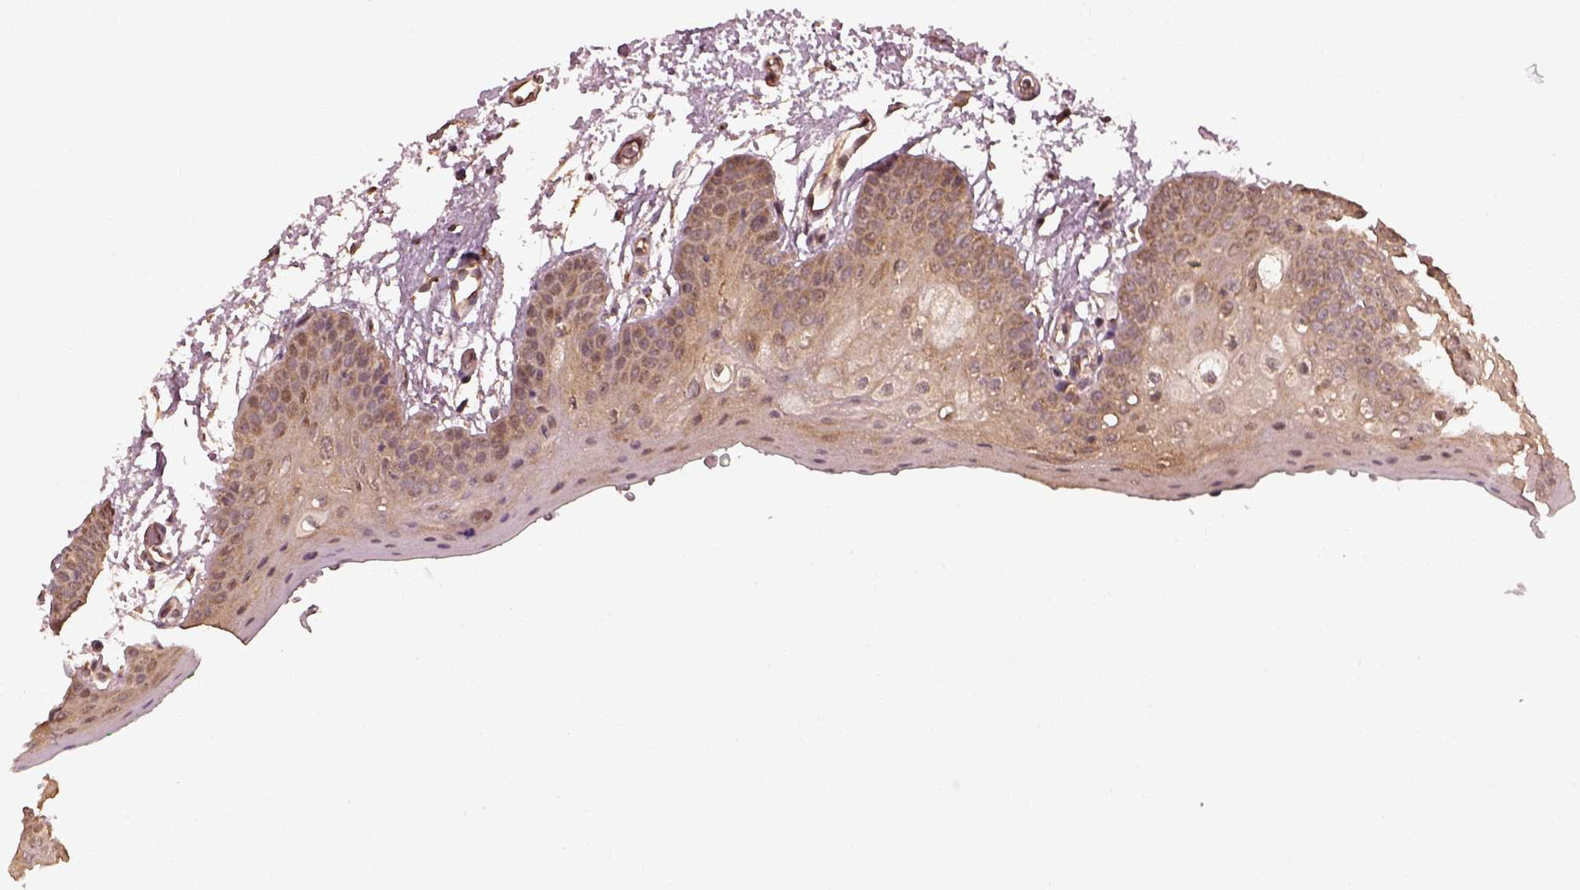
{"staining": {"intensity": "moderate", "quantity": ">75%", "location": "cytoplasmic/membranous"}, "tissue": "oral mucosa", "cell_type": "Squamous epithelial cells", "image_type": "normal", "snomed": [{"axis": "morphology", "description": "Normal tissue, NOS"}, {"axis": "morphology", "description": "Squamous cell carcinoma, NOS"}, {"axis": "topography", "description": "Oral tissue"}, {"axis": "topography", "description": "Head-Neck"}], "caption": "The photomicrograph exhibits staining of benign oral mucosa, revealing moderate cytoplasmic/membranous protein expression (brown color) within squamous epithelial cells.", "gene": "METTL4", "patient": {"sex": "female", "age": 50}}